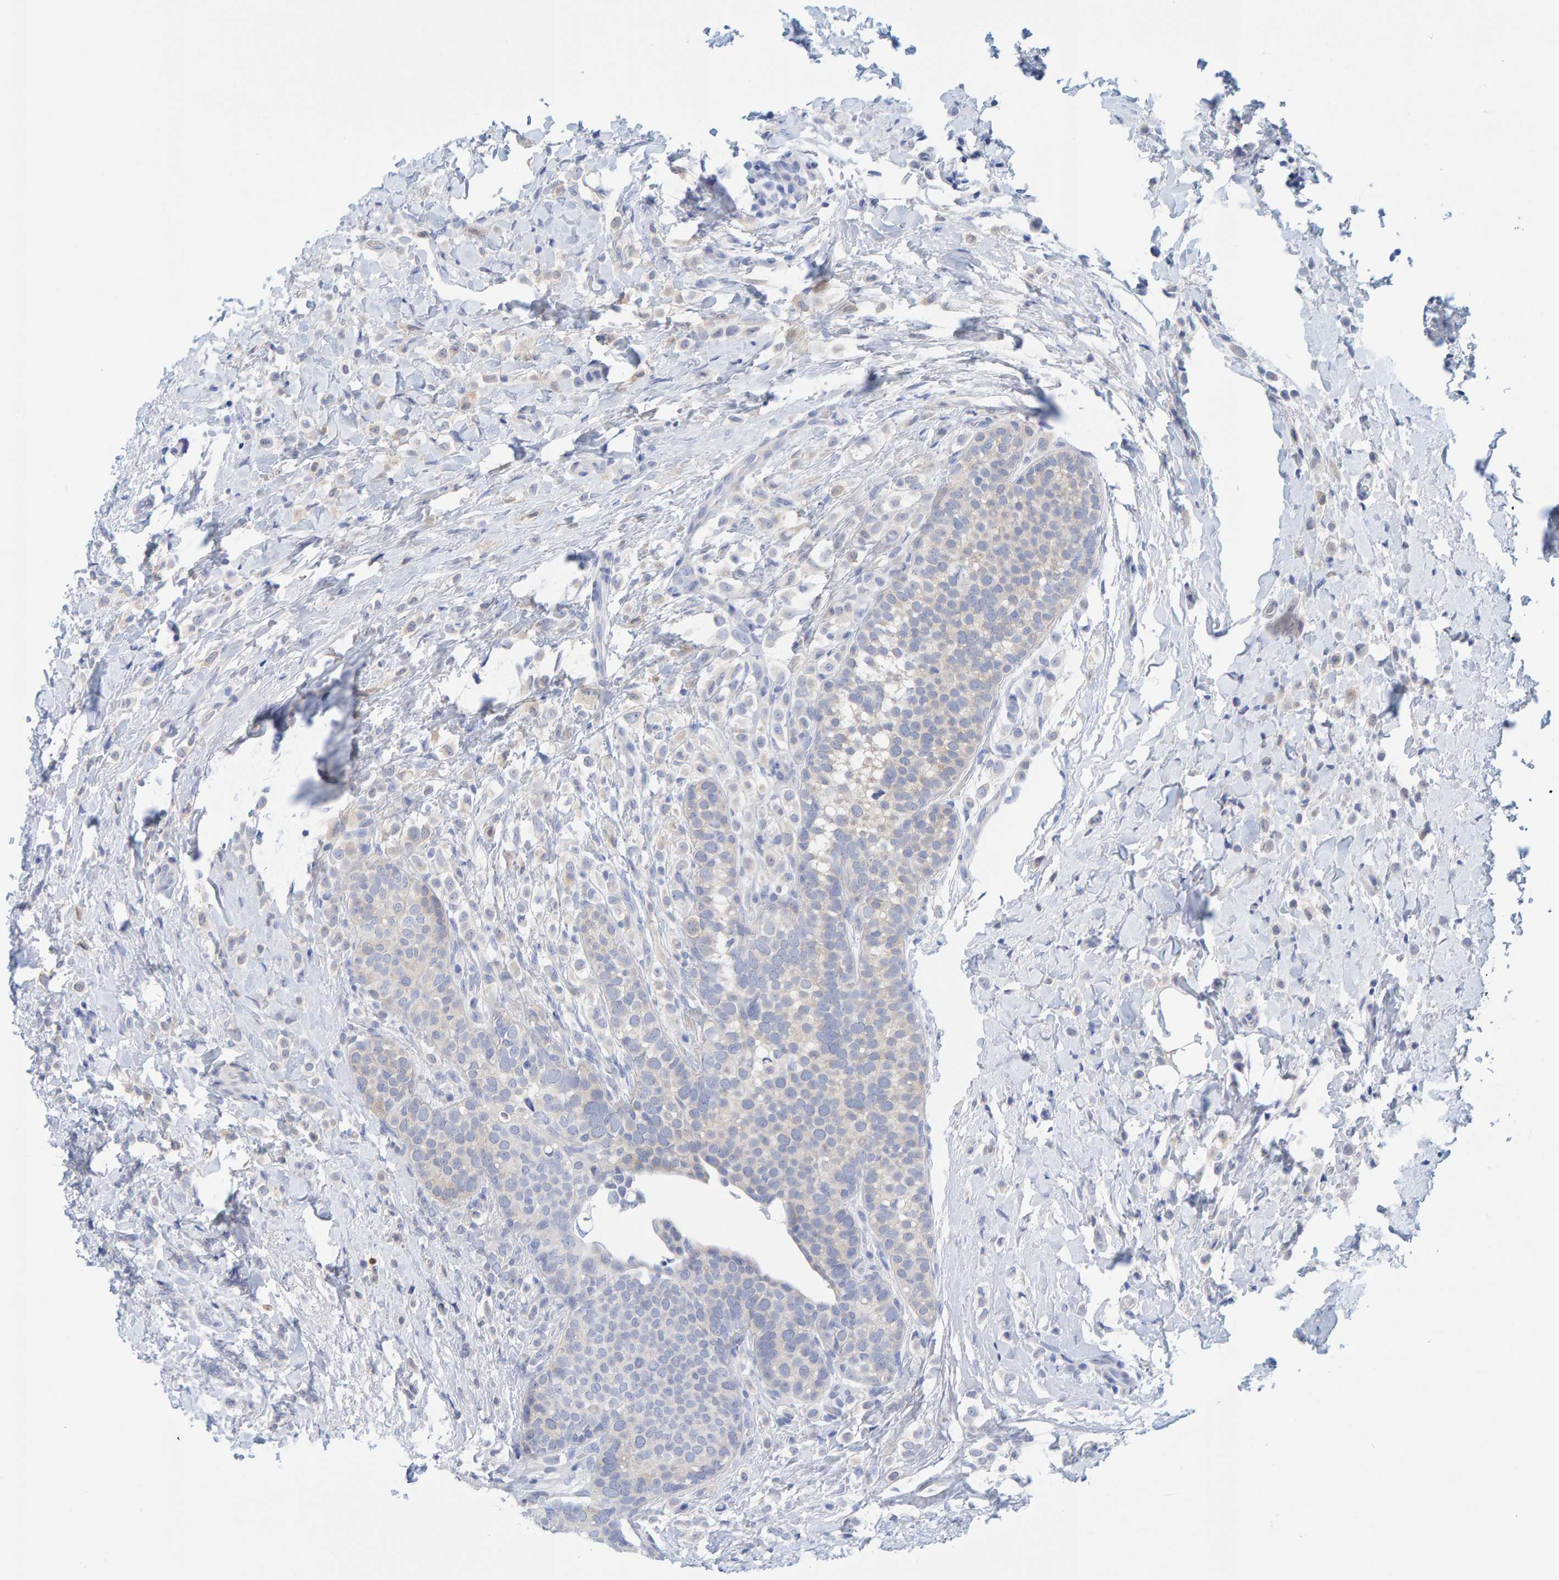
{"staining": {"intensity": "weak", "quantity": "<25%", "location": "cytoplasmic/membranous"}, "tissue": "breast cancer", "cell_type": "Tumor cells", "image_type": "cancer", "snomed": [{"axis": "morphology", "description": "Lobular carcinoma"}, {"axis": "topography", "description": "Breast"}], "caption": "Immunohistochemistry micrograph of neoplastic tissue: breast cancer (lobular carcinoma) stained with DAB (3,3'-diaminobenzidine) displays no significant protein staining in tumor cells. The staining is performed using DAB brown chromogen with nuclei counter-stained in using hematoxylin.", "gene": "KLHL11", "patient": {"sex": "female", "age": 50}}